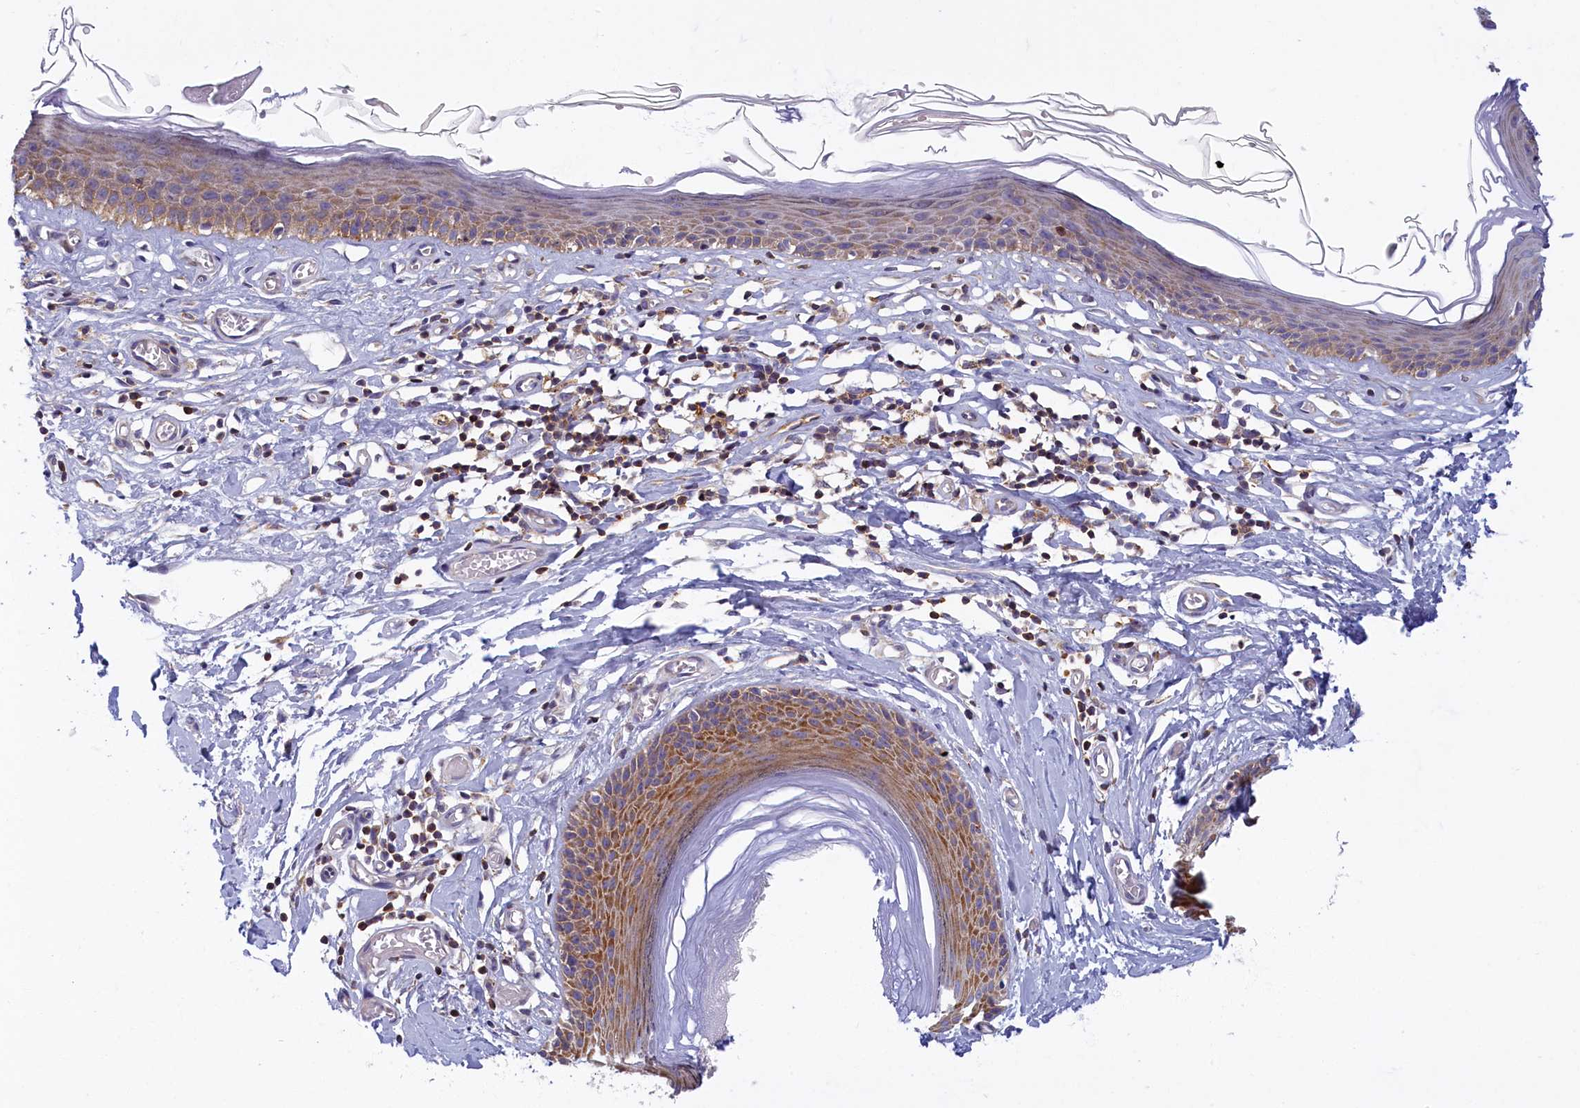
{"staining": {"intensity": "moderate", "quantity": "25%-75%", "location": "cytoplasmic/membranous"}, "tissue": "skin", "cell_type": "Epidermal cells", "image_type": "normal", "snomed": [{"axis": "morphology", "description": "Normal tissue, NOS"}, {"axis": "topography", "description": "Adipose tissue"}, {"axis": "topography", "description": "Vascular tissue"}, {"axis": "topography", "description": "Vulva"}, {"axis": "topography", "description": "Peripheral nerve tissue"}], "caption": "DAB (3,3'-diaminobenzidine) immunohistochemical staining of benign human skin shows moderate cytoplasmic/membranous protein positivity in about 25%-75% of epidermal cells.", "gene": "NOL10", "patient": {"sex": "female", "age": 86}}